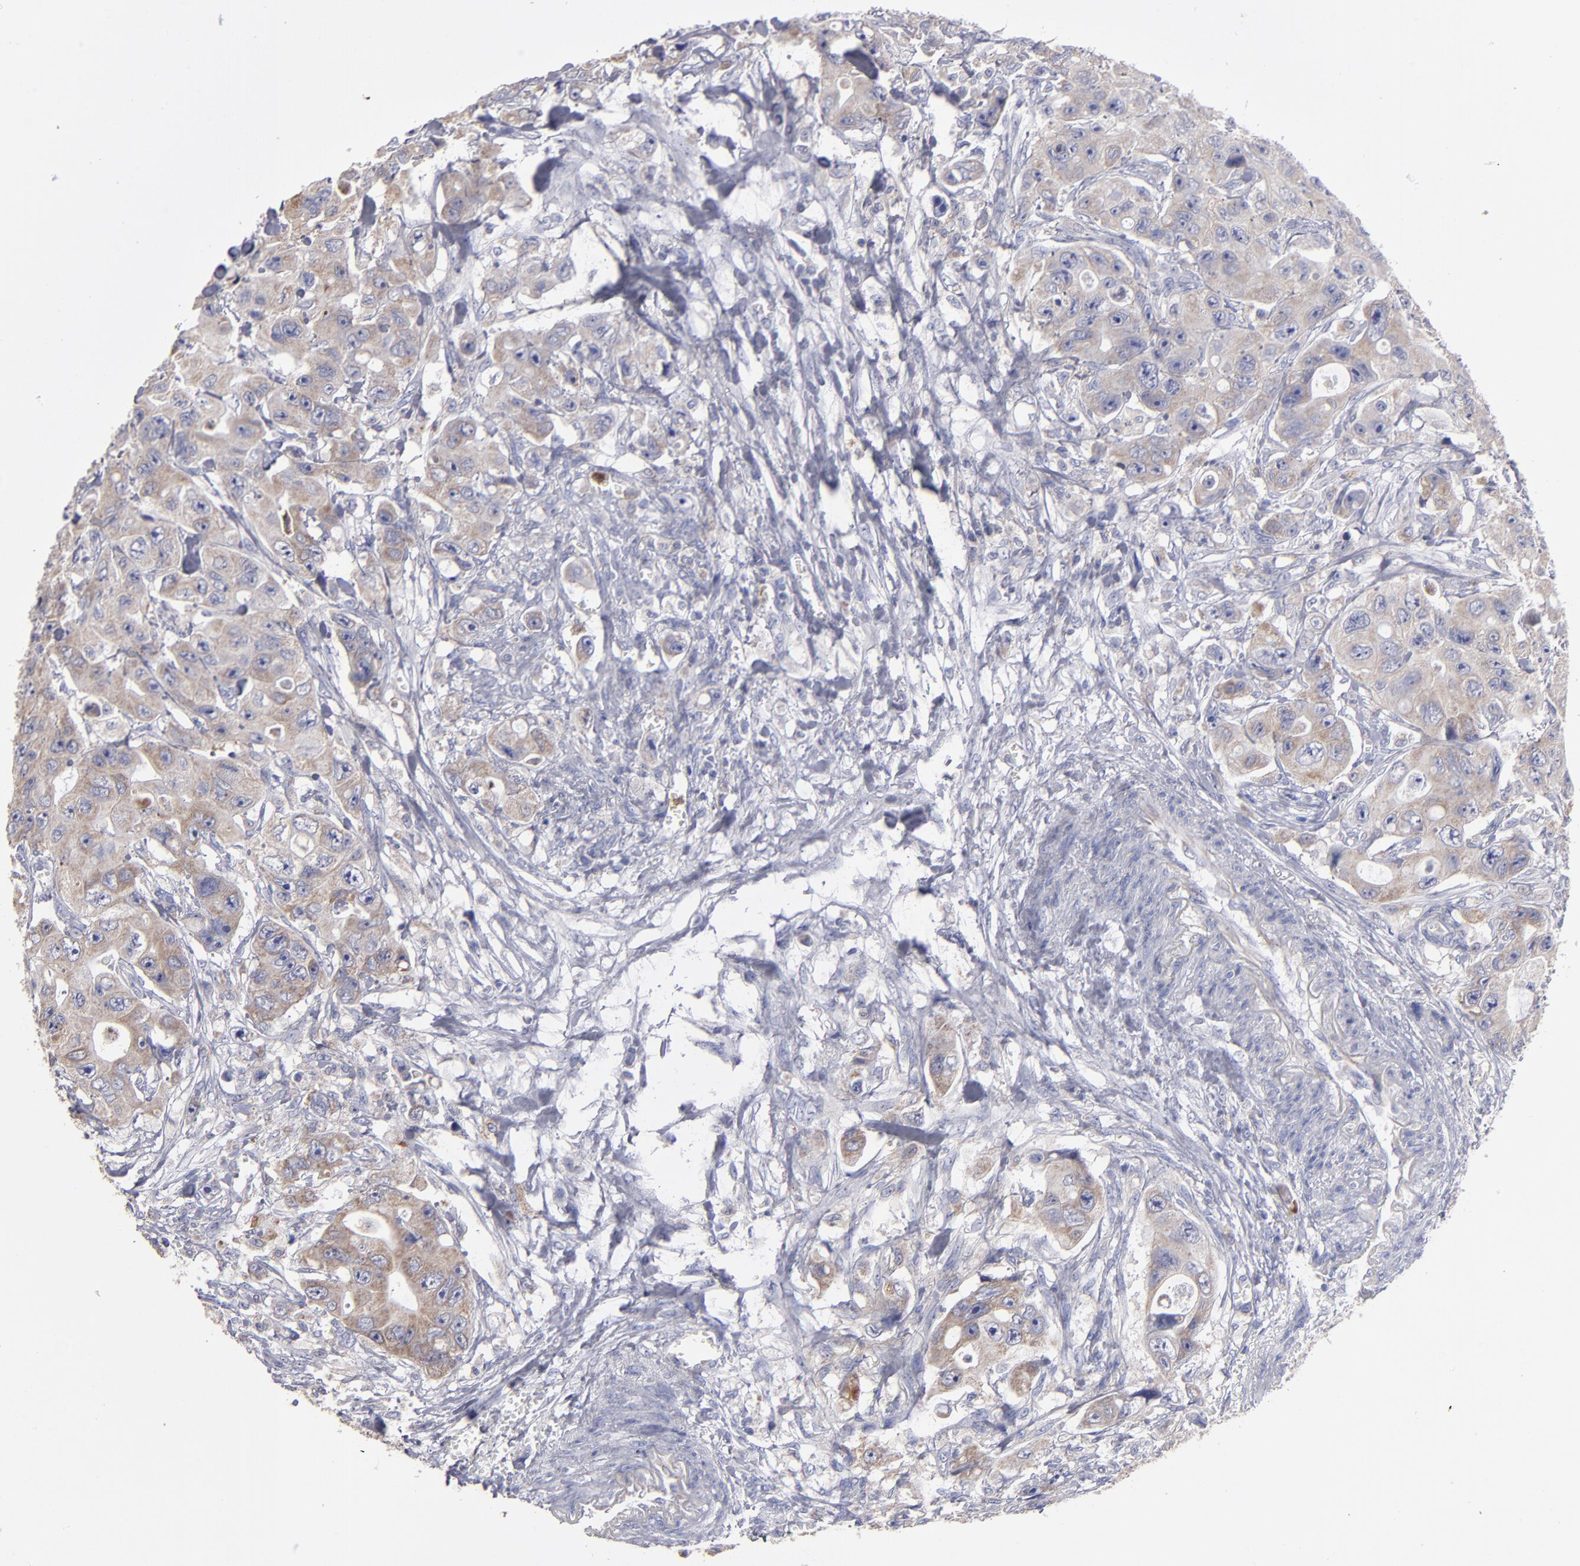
{"staining": {"intensity": "moderate", "quantity": ">75%", "location": "cytoplasmic/membranous"}, "tissue": "colorectal cancer", "cell_type": "Tumor cells", "image_type": "cancer", "snomed": [{"axis": "morphology", "description": "Adenocarcinoma, NOS"}, {"axis": "topography", "description": "Colon"}], "caption": "Immunohistochemistry of human colorectal adenocarcinoma exhibits medium levels of moderate cytoplasmic/membranous expression in approximately >75% of tumor cells.", "gene": "FGR", "patient": {"sex": "female", "age": 46}}